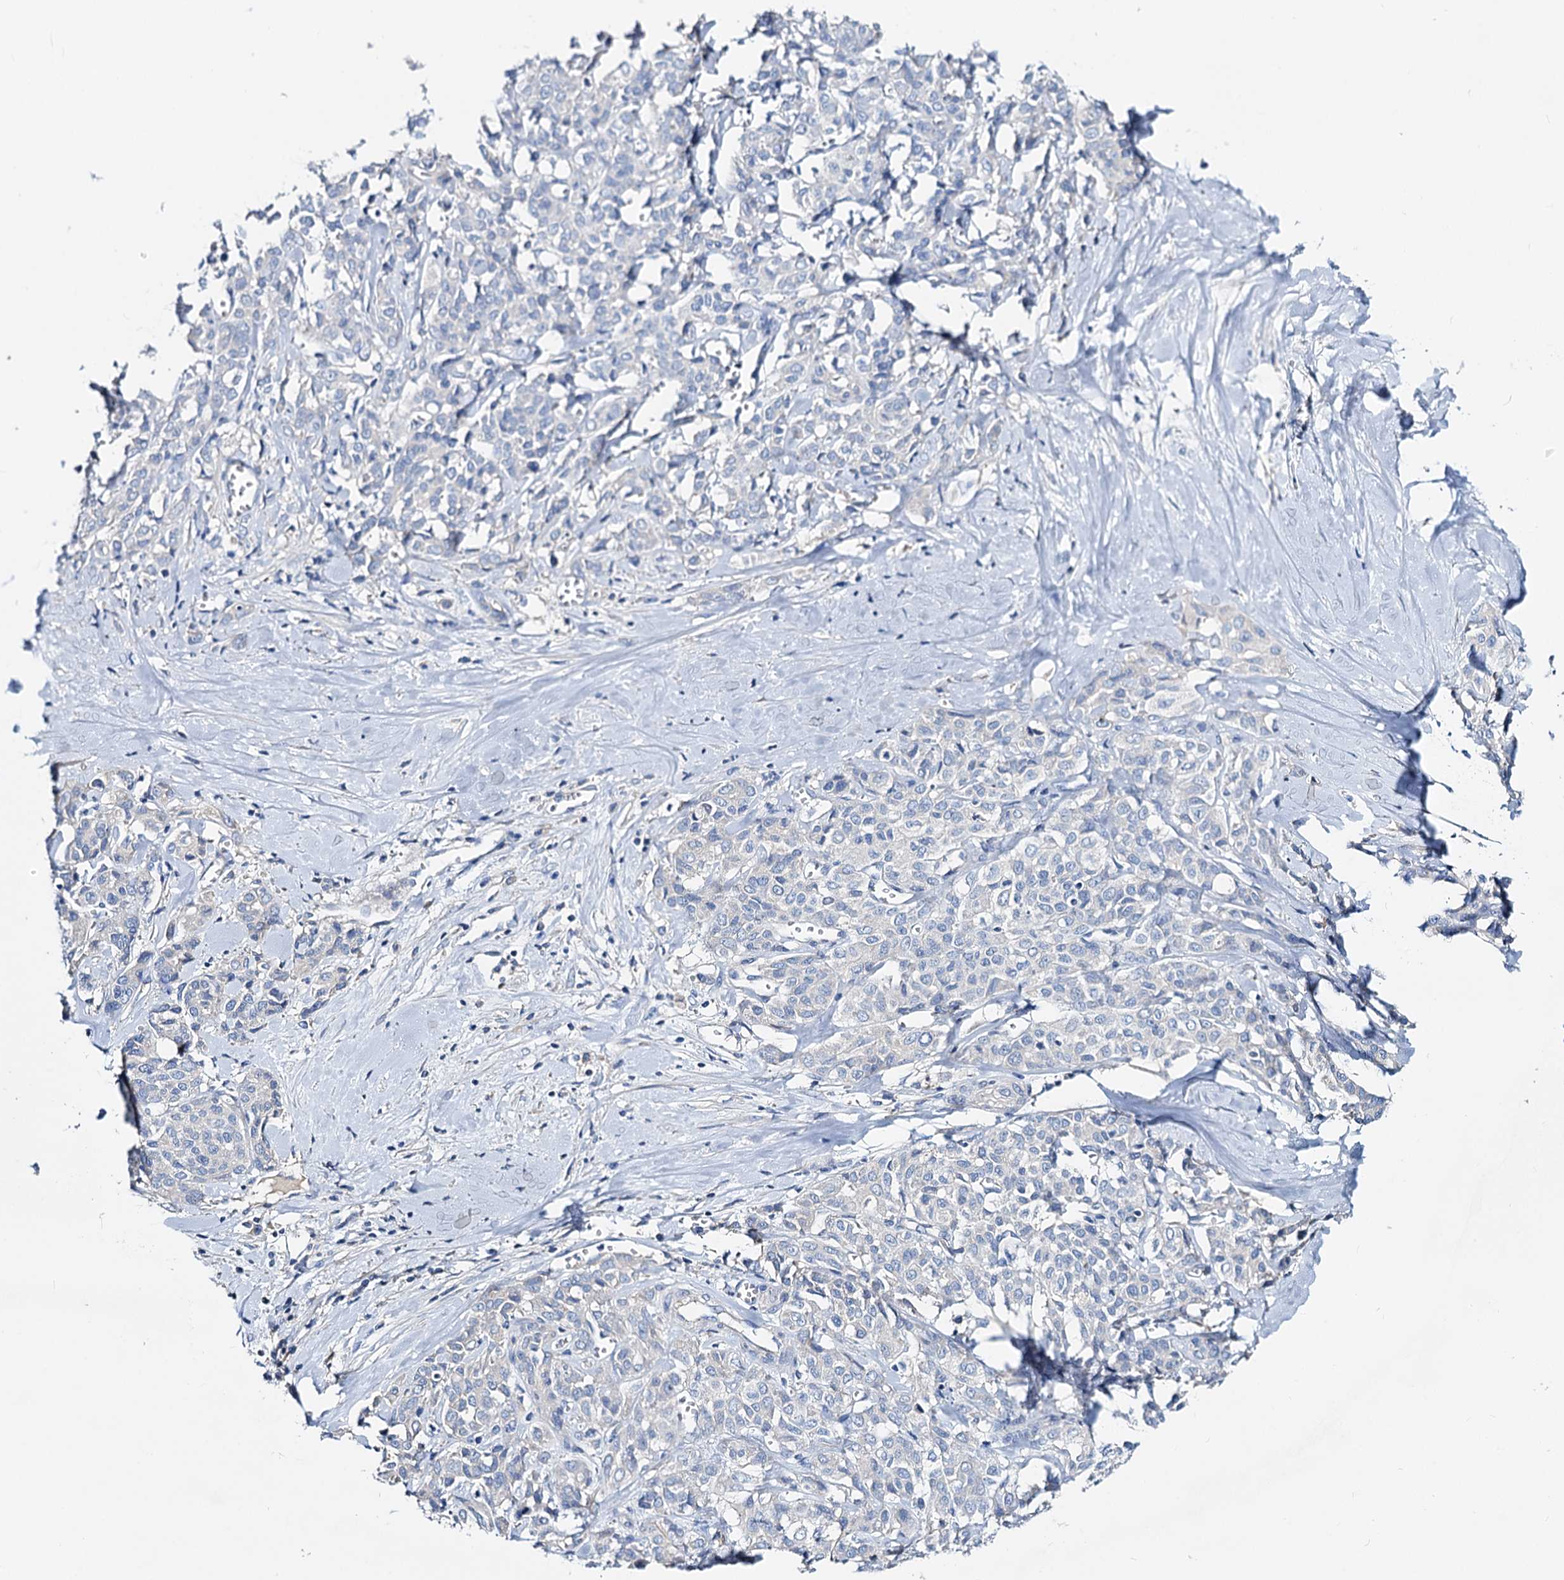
{"staining": {"intensity": "negative", "quantity": "none", "location": "none"}, "tissue": "liver cancer", "cell_type": "Tumor cells", "image_type": "cancer", "snomed": [{"axis": "morphology", "description": "Cholangiocarcinoma"}, {"axis": "topography", "description": "Liver"}], "caption": "An image of human liver cancer (cholangiocarcinoma) is negative for staining in tumor cells.", "gene": "DYDC2", "patient": {"sex": "female", "age": 77}}